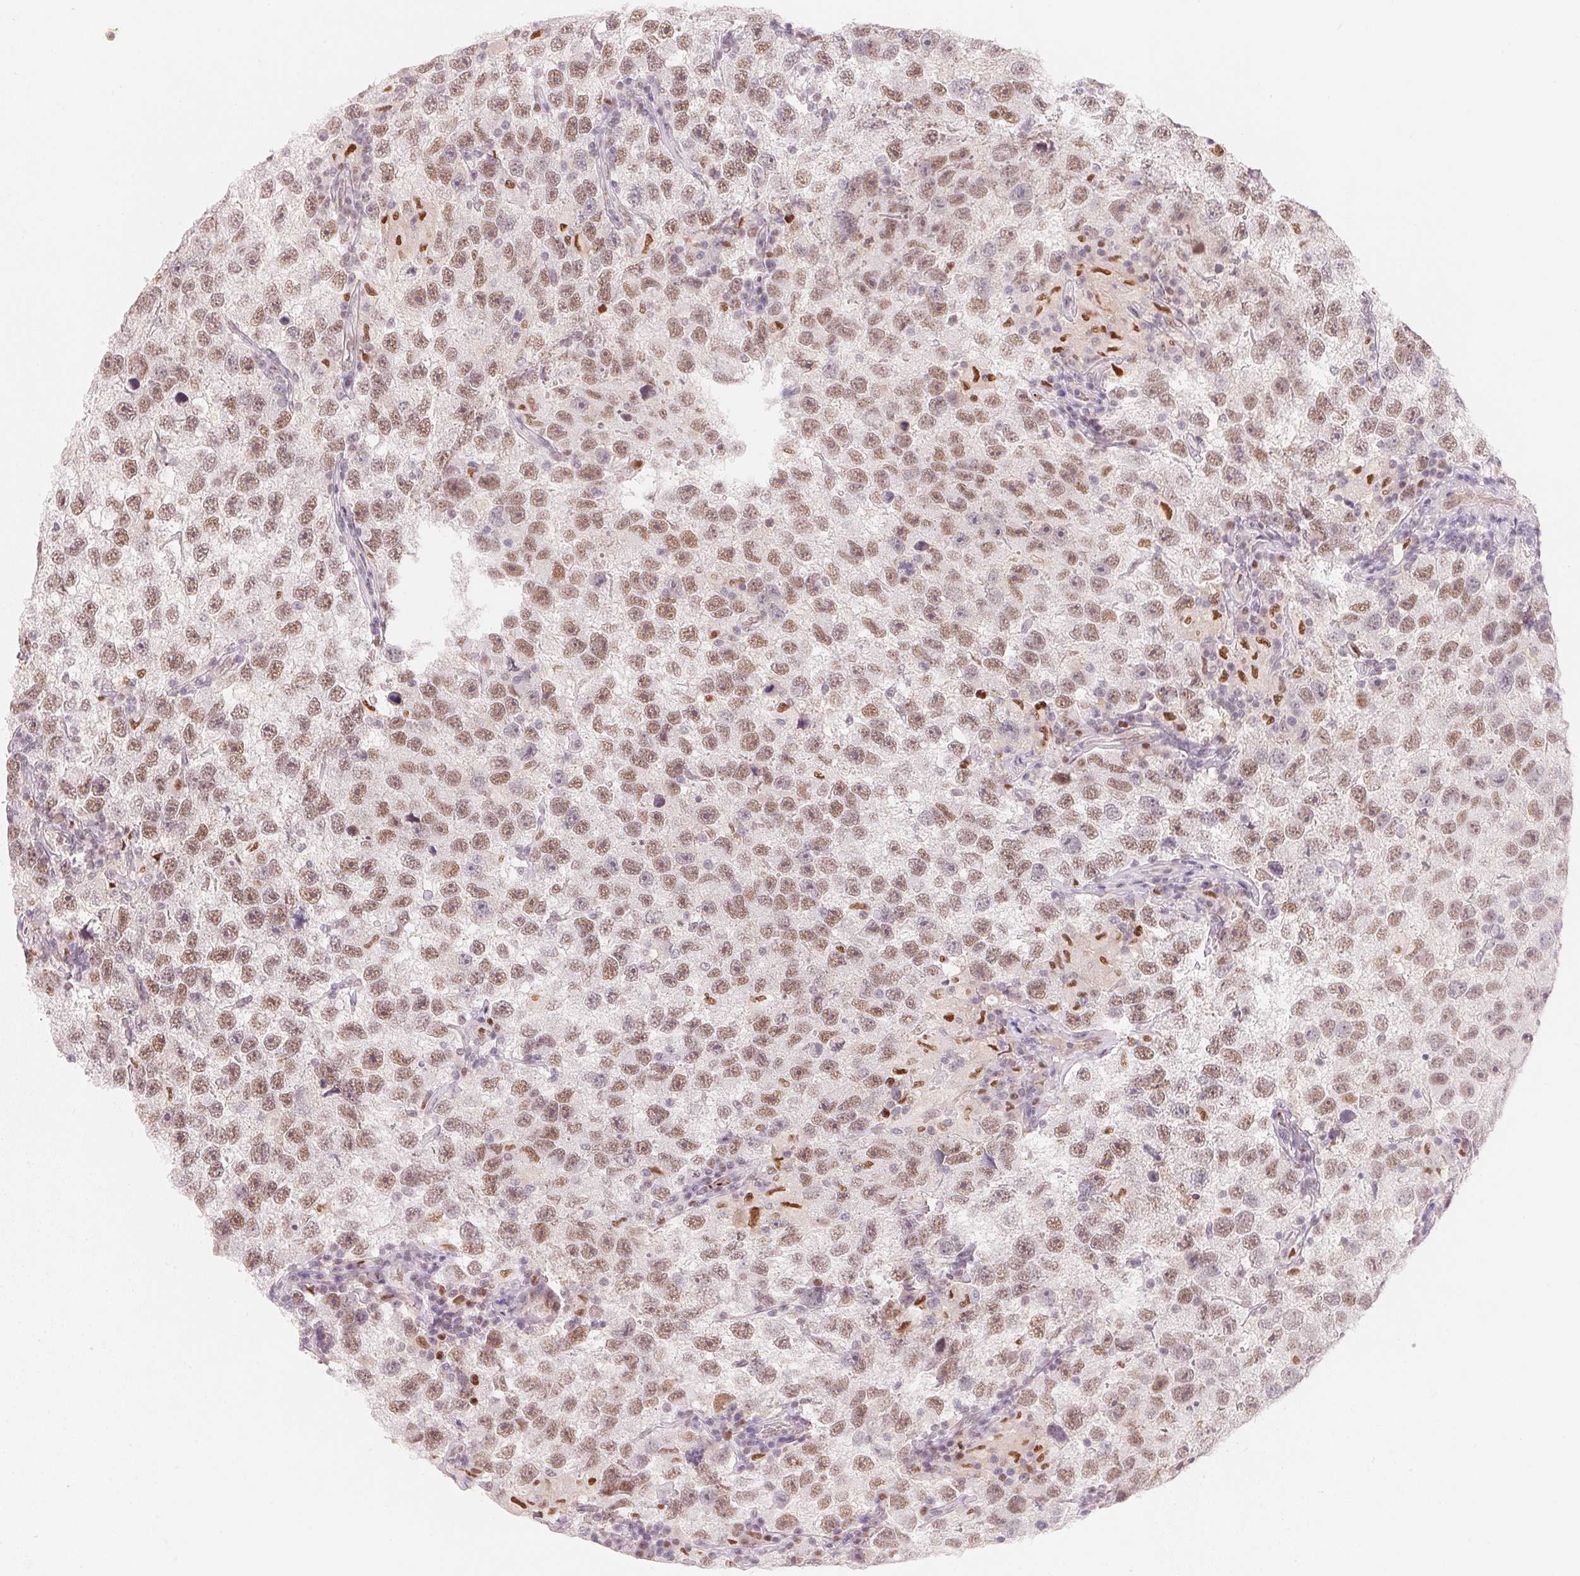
{"staining": {"intensity": "moderate", "quantity": ">75%", "location": "nuclear"}, "tissue": "testis cancer", "cell_type": "Tumor cells", "image_type": "cancer", "snomed": [{"axis": "morphology", "description": "Seminoma, NOS"}, {"axis": "topography", "description": "Testis"}], "caption": "Tumor cells show medium levels of moderate nuclear positivity in approximately >75% of cells in seminoma (testis).", "gene": "ARHGAP22", "patient": {"sex": "male", "age": 26}}